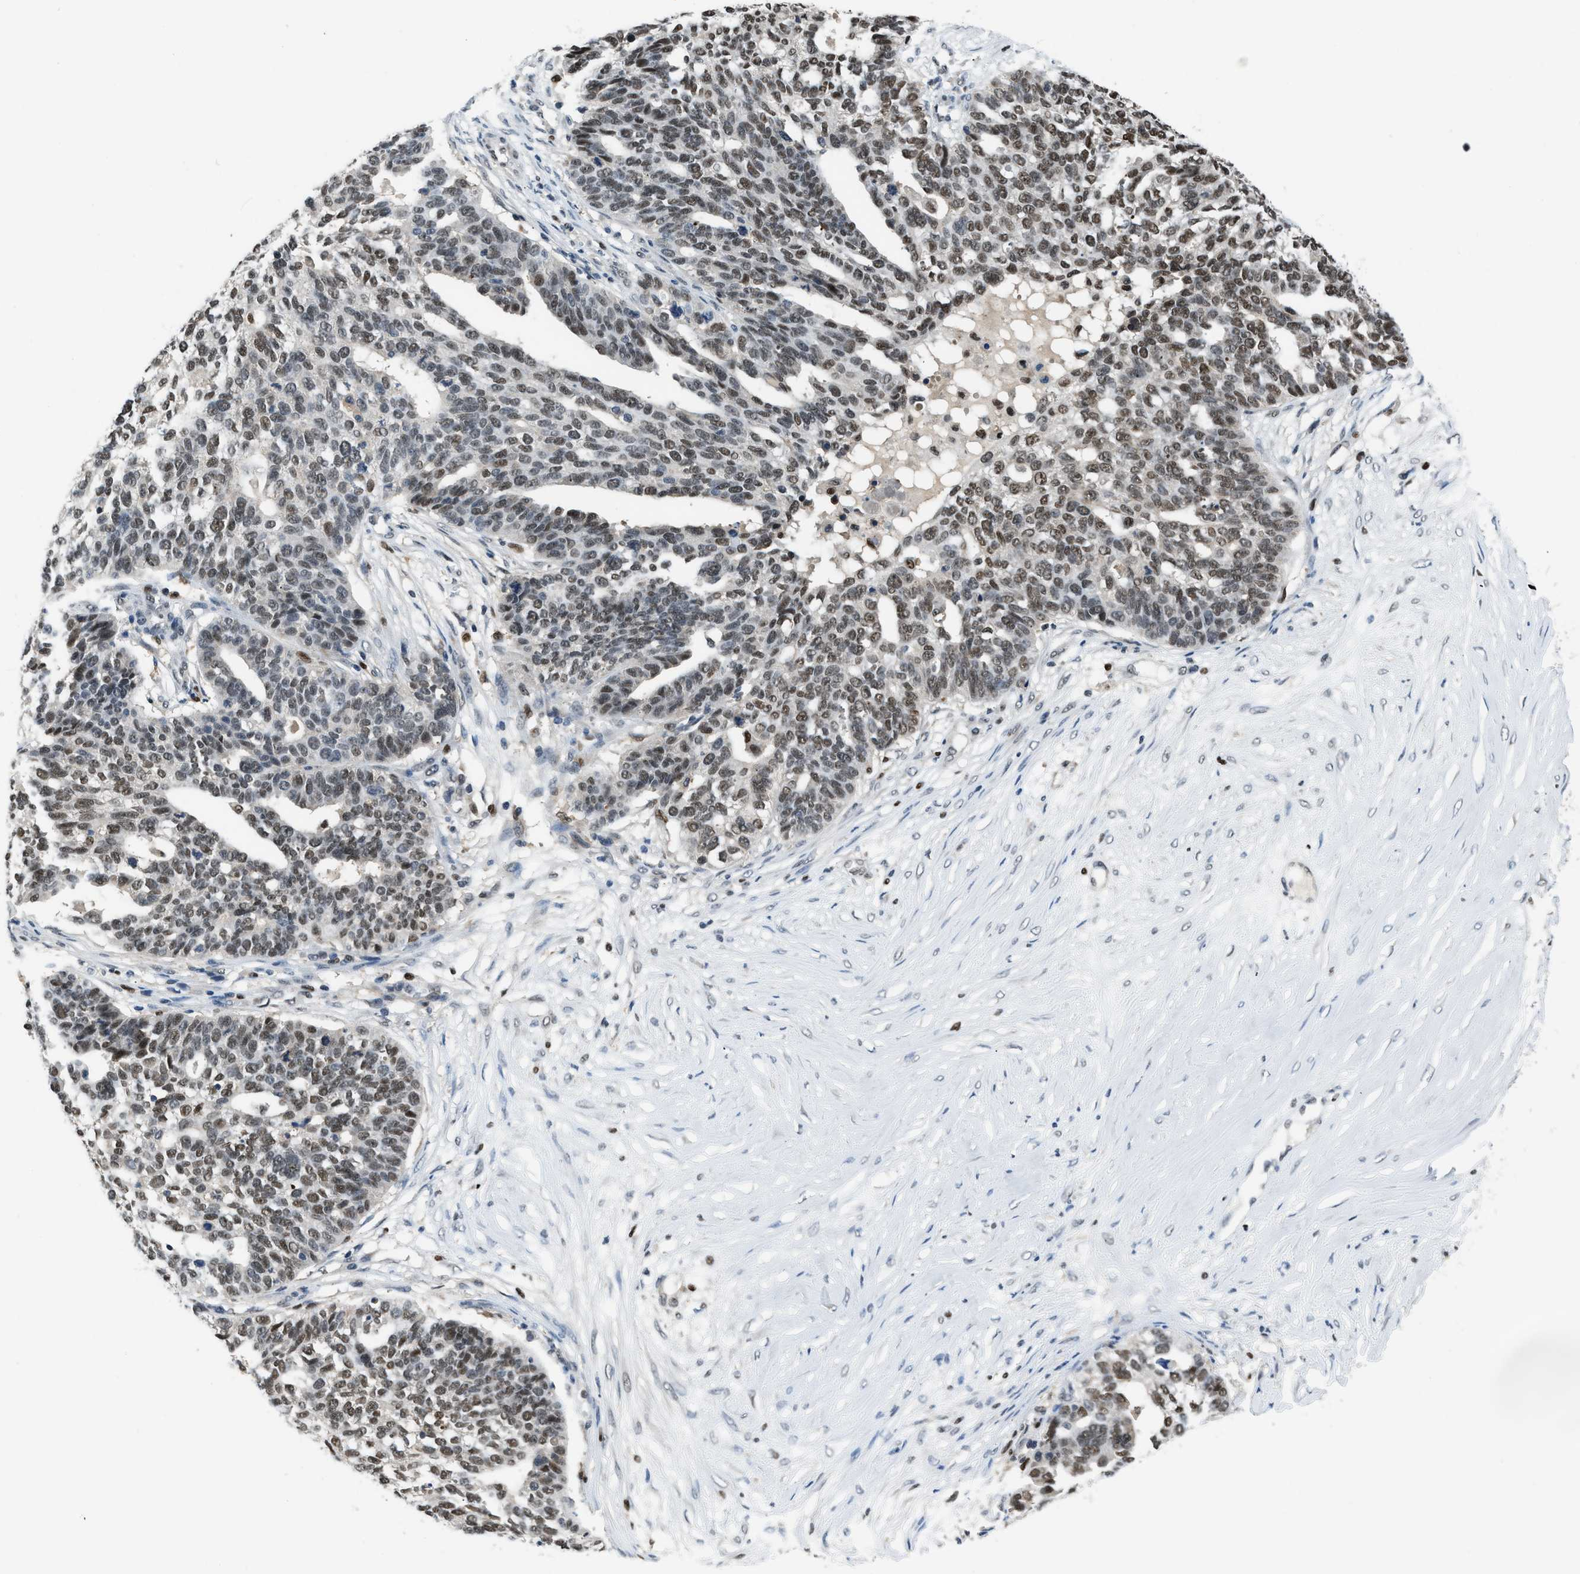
{"staining": {"intensity": "weak", "quantity": "25%-75%", "location": "nuclear"}, "tissue": "ovarian cancer", "cell_type": "Tumor cells", "image_type": "cancer", "snomed": [{"axis": "morphology", "description": "Cystadenocarcinoma, serous, NOS"}, {"axis": "topography", "description": "Ovary"}], "caption": "Weak nuclear positivity for a protein is seen in about 25%-75% of tumor cells of ovarian cancer using immunohistochemistry.", "gene": "ALX1", "patient": {"sex": "female", "age": 59}}